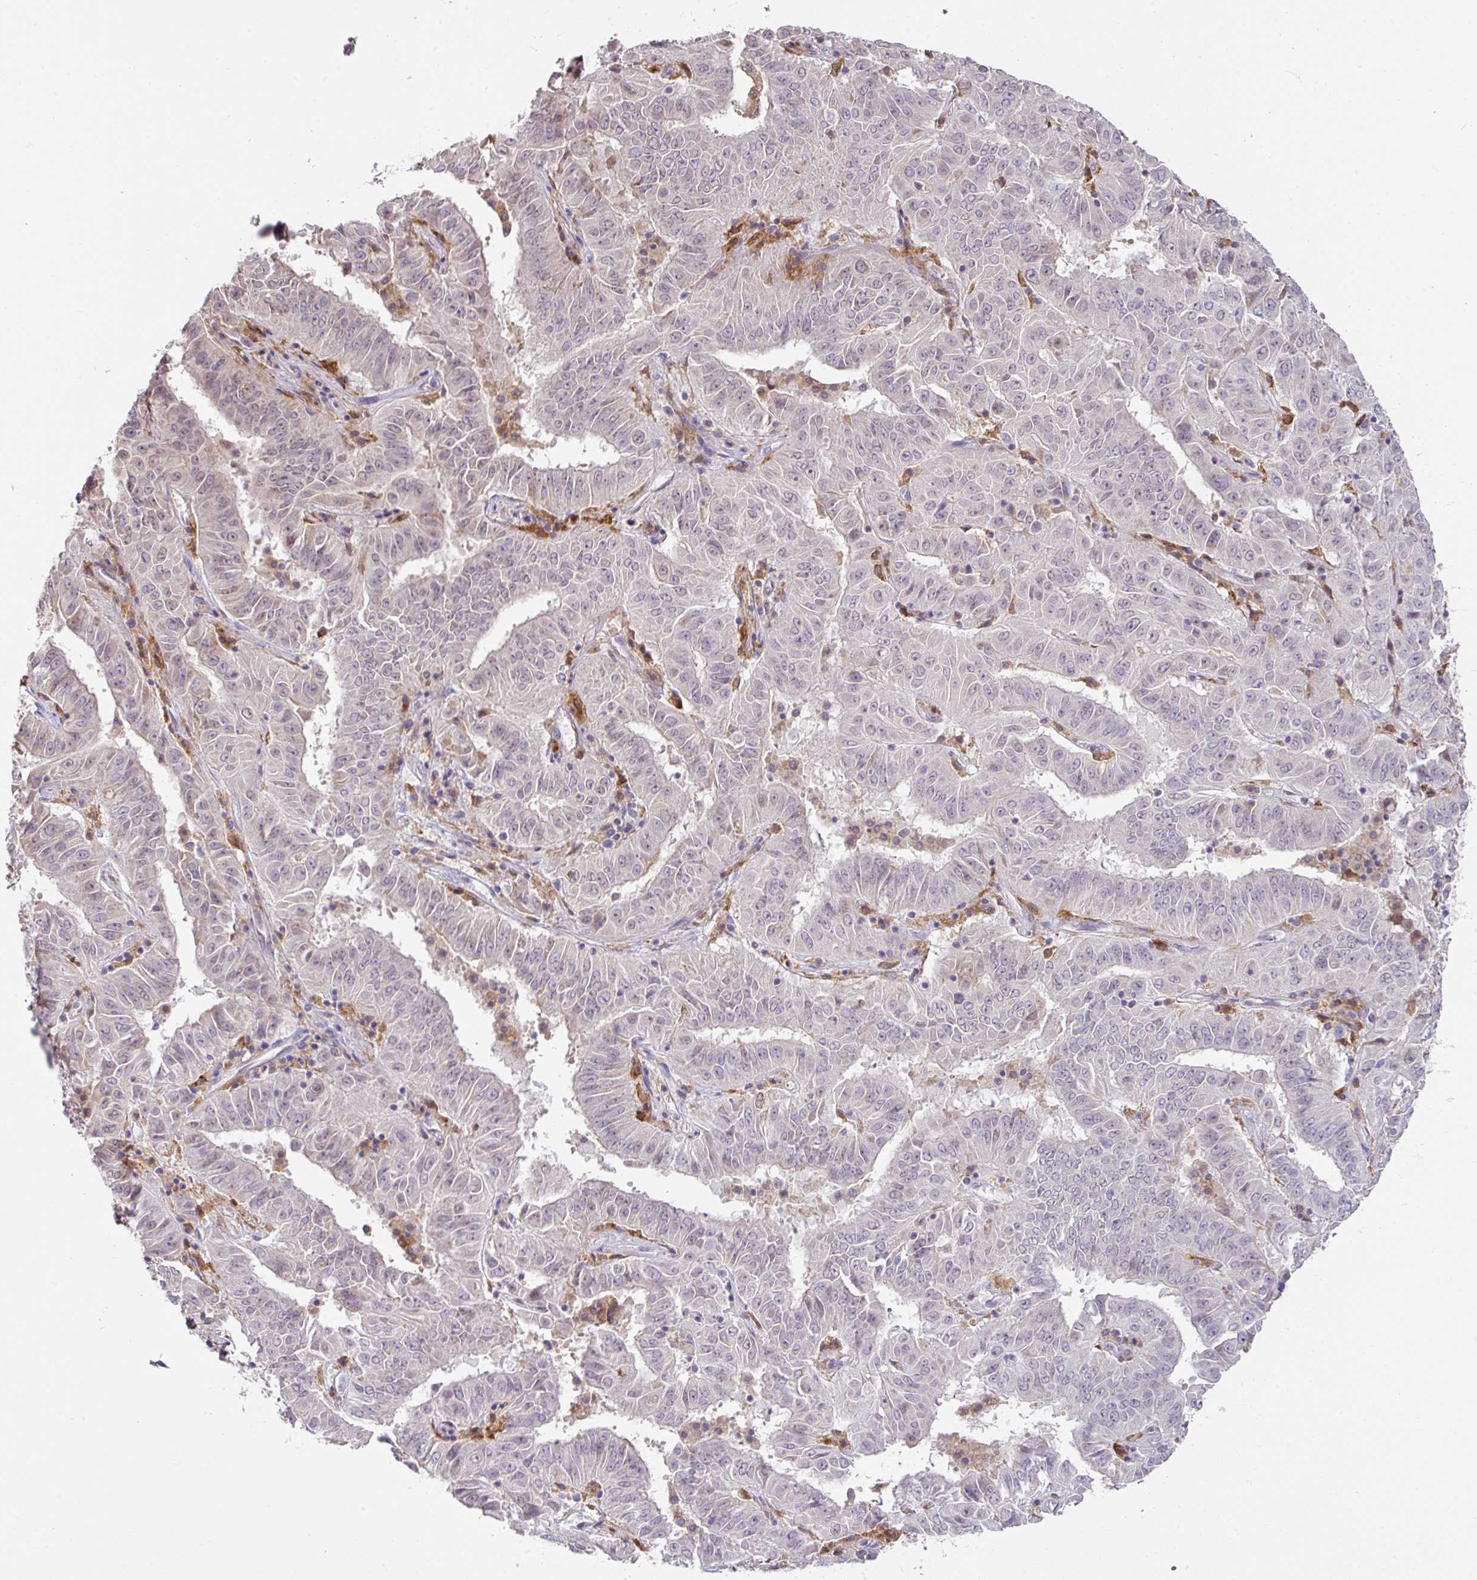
{"staining": {"intensity": "negative", "quantity": "none", "location": "none"}, "tissue": "pancreatic cancer", "cell_type": "Tumor cells", "image_type": "cancer", "snomed": [{"axis": "morphology", "description": "Adenocarcinoma, NOS"}, {"axis": "topography", "description": "Pancreas"}], "caption": "A high-resolution image shows immunohistochemistry staining of pancreatic cancer, which shows no significant positivity in tumor cells. (DAB immunohistochemistry (IHC) visualized using brightfield microscopy, high magnification).", "gene": "GCNT7", "patient": {"sex": "male", "age": 63}}